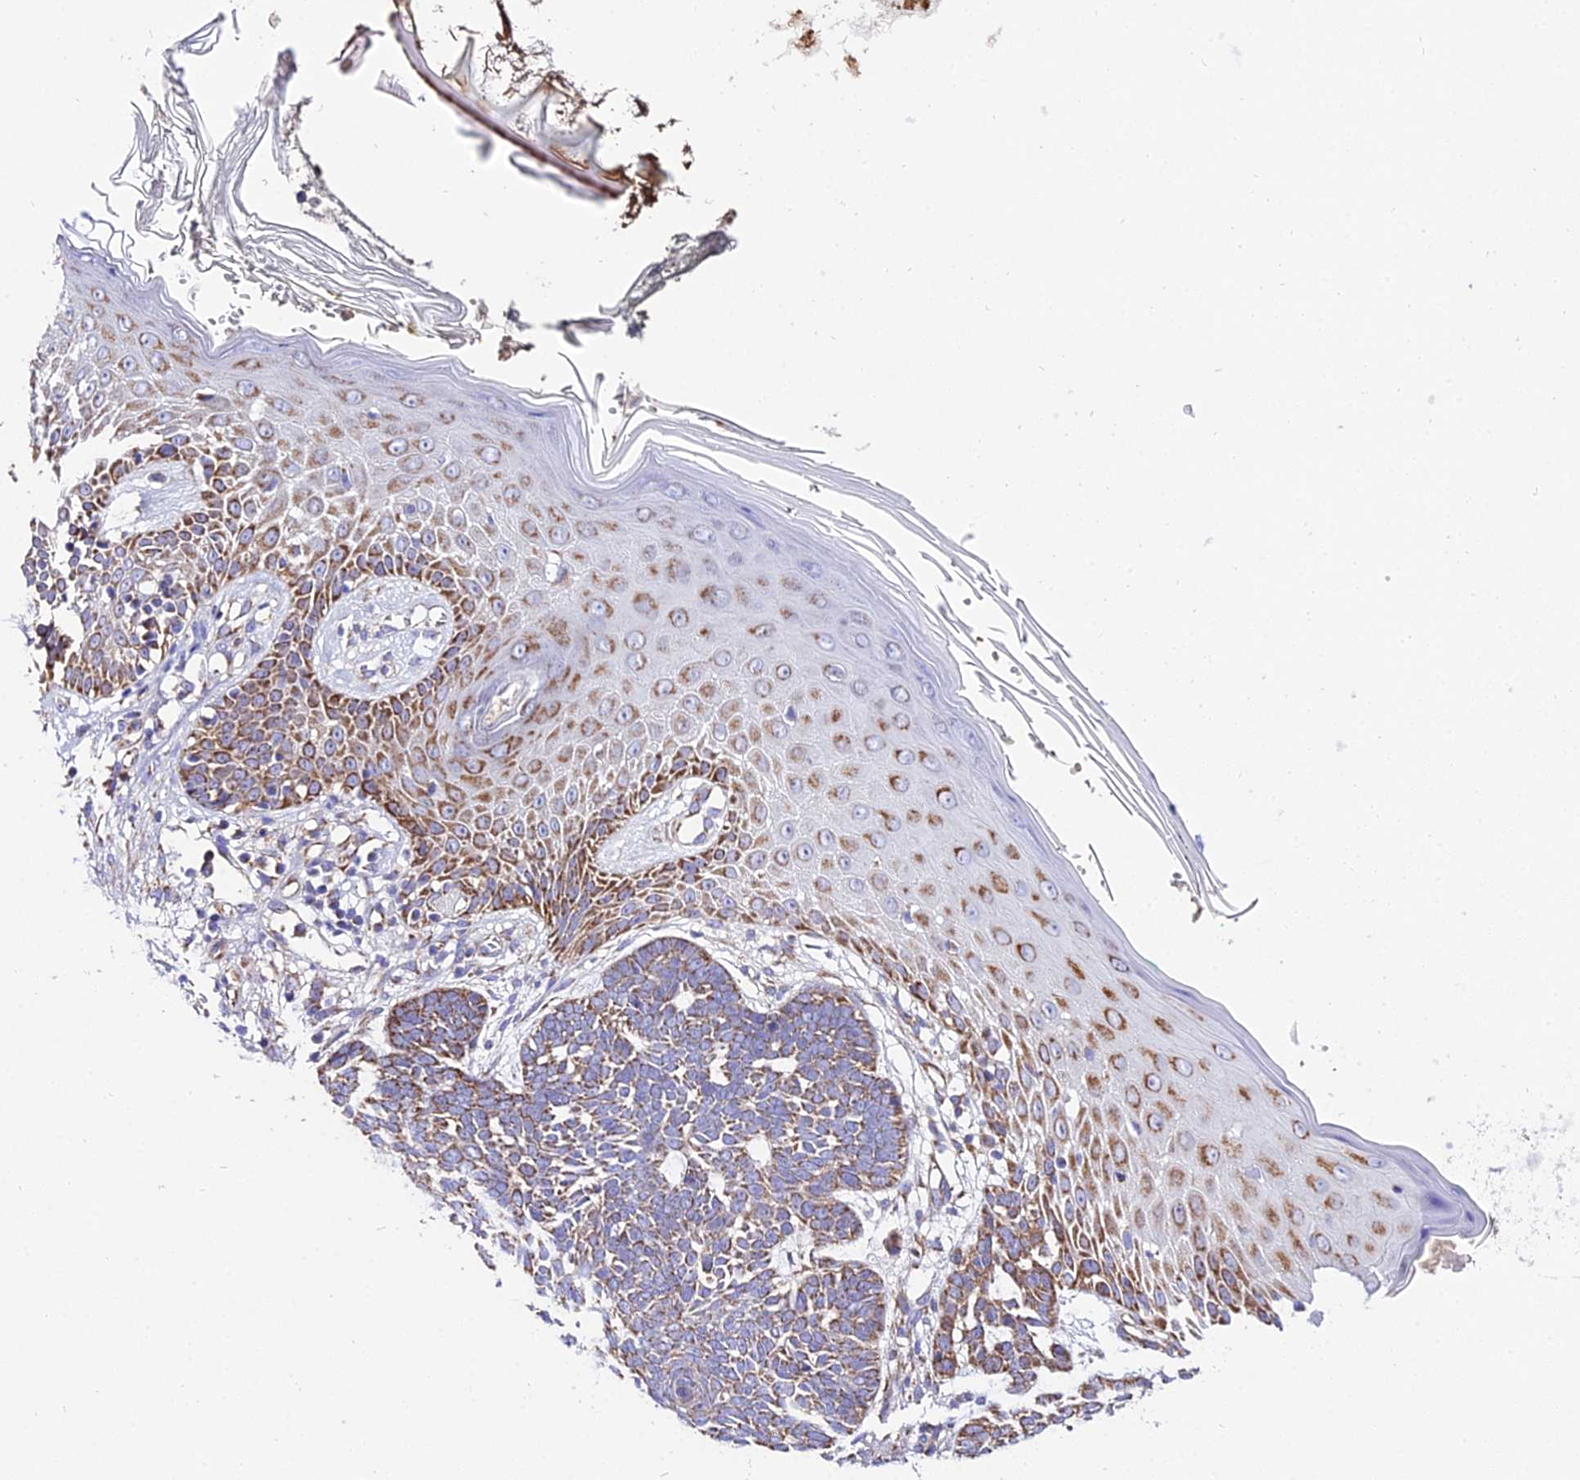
{"staining": {"intensity": "moderate", "quantity": ">75%", "location": "cytoplasmic/membranous"}, "tissue": "skin cancer", "cell_type": "Tumor cells", "image_type": "cancer", "snomed": [{"axis": "morphology", "description": "Normal tissue, NOS"}, {"axis": "morphology", "description": "Basal cell carcinoma"}, {"axis": "topography", "description": "Skin"}], "caption": "This histopathology image exhibits immunohistochemistry (IHC) staining of skin cancer, with medium moderate cytoplasmic/membranous expression in approximately >75% of tumor cells.", "gene": "OCIAD1", "patient": {"sex": "male", "age": 64}}